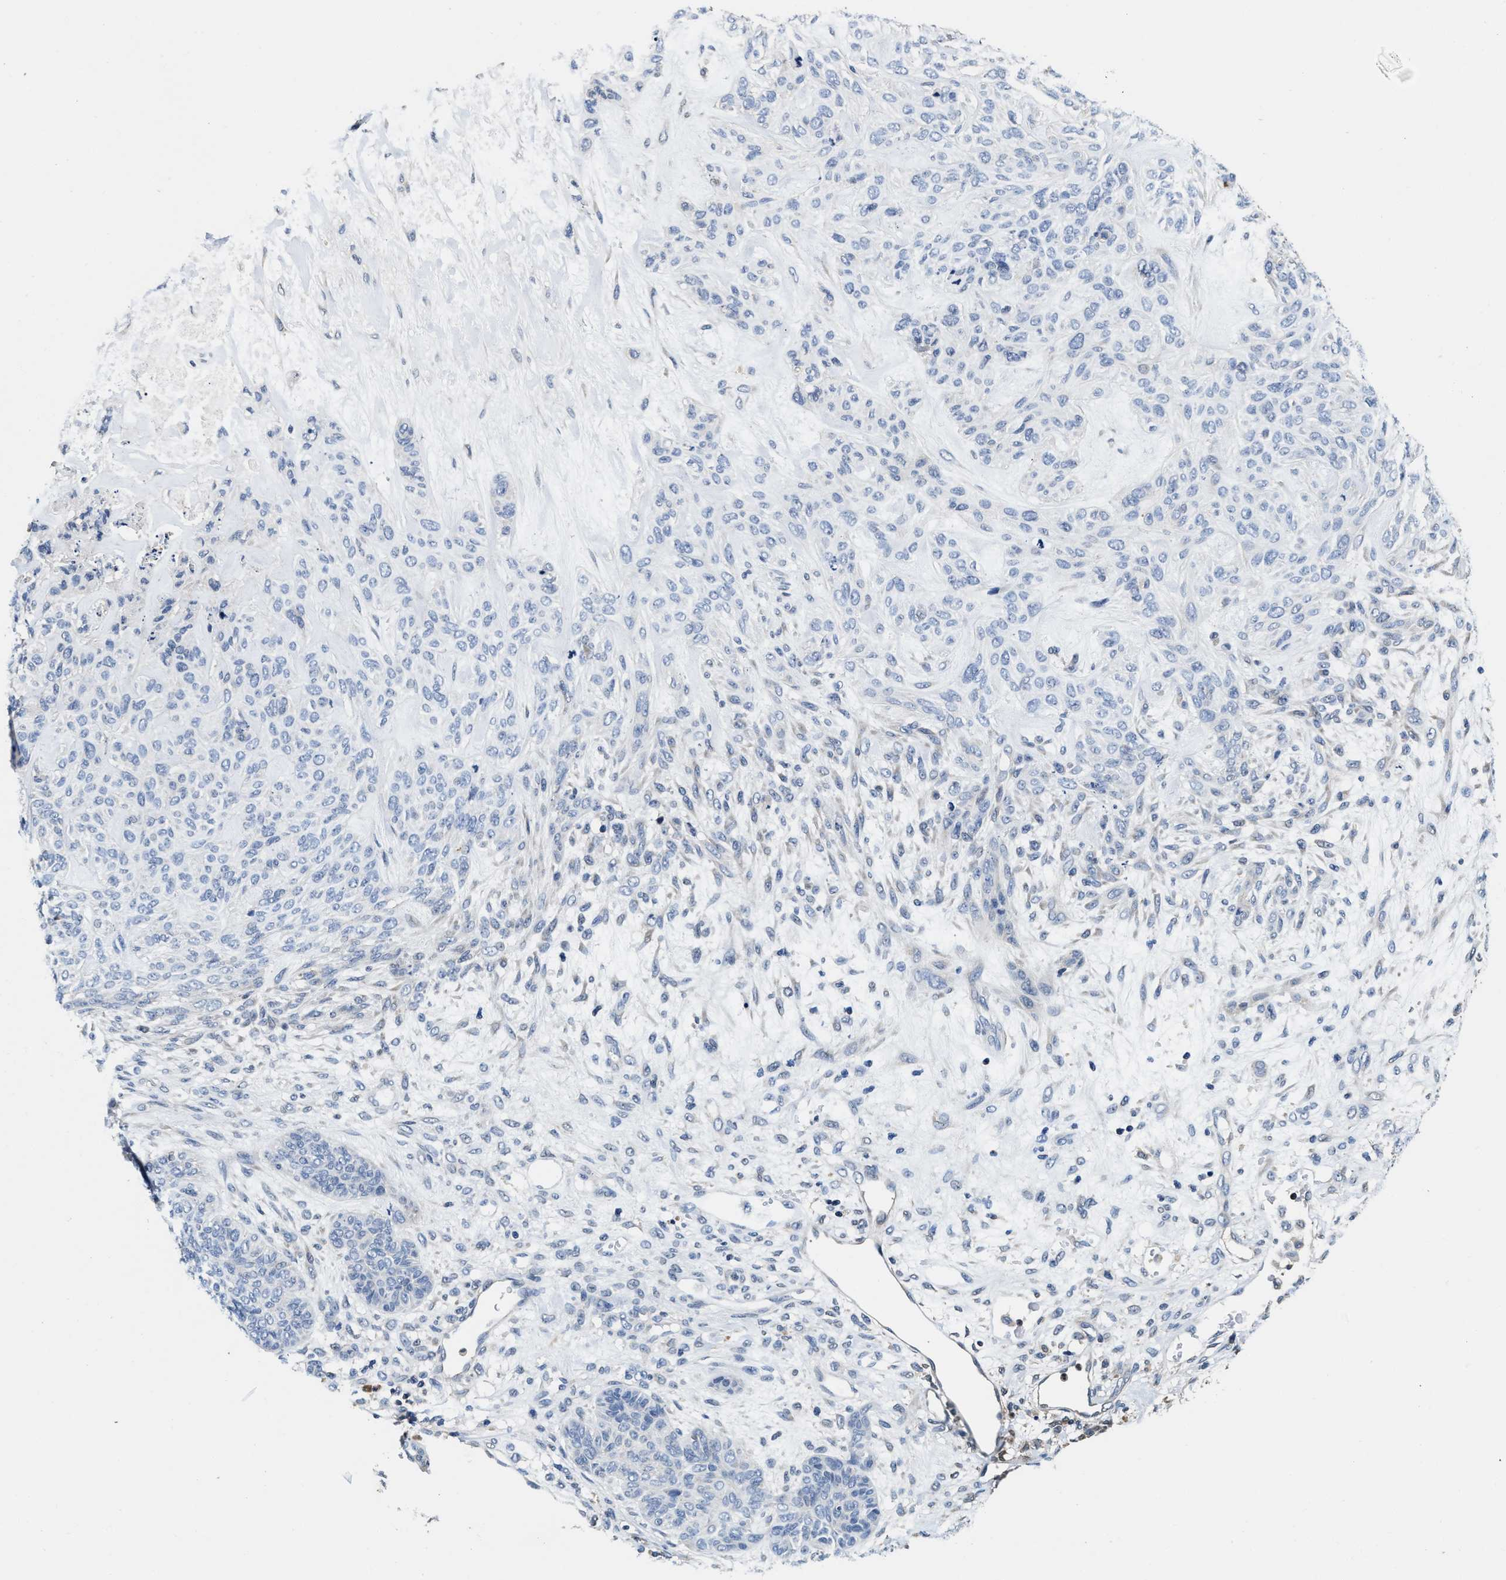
{"staining": {"intensity": "negative", "quantity": "none", "location": "none"}, "tissue": "skin cancer", "cell_type": "Tumor cells", "image_type": "cancer", "snomed": [{"axis": "morphology", "description": "Basal cell carcinoma"}, {"axis": "topography", "description": "Skin"}], "caption": "Skin cancer (basal cell carcinoma) was stained to show a protein in brown. There is no significant expression in tumor cells.", "gene": "PHPT1", "patient": {"sex": "male", "age": 55}}